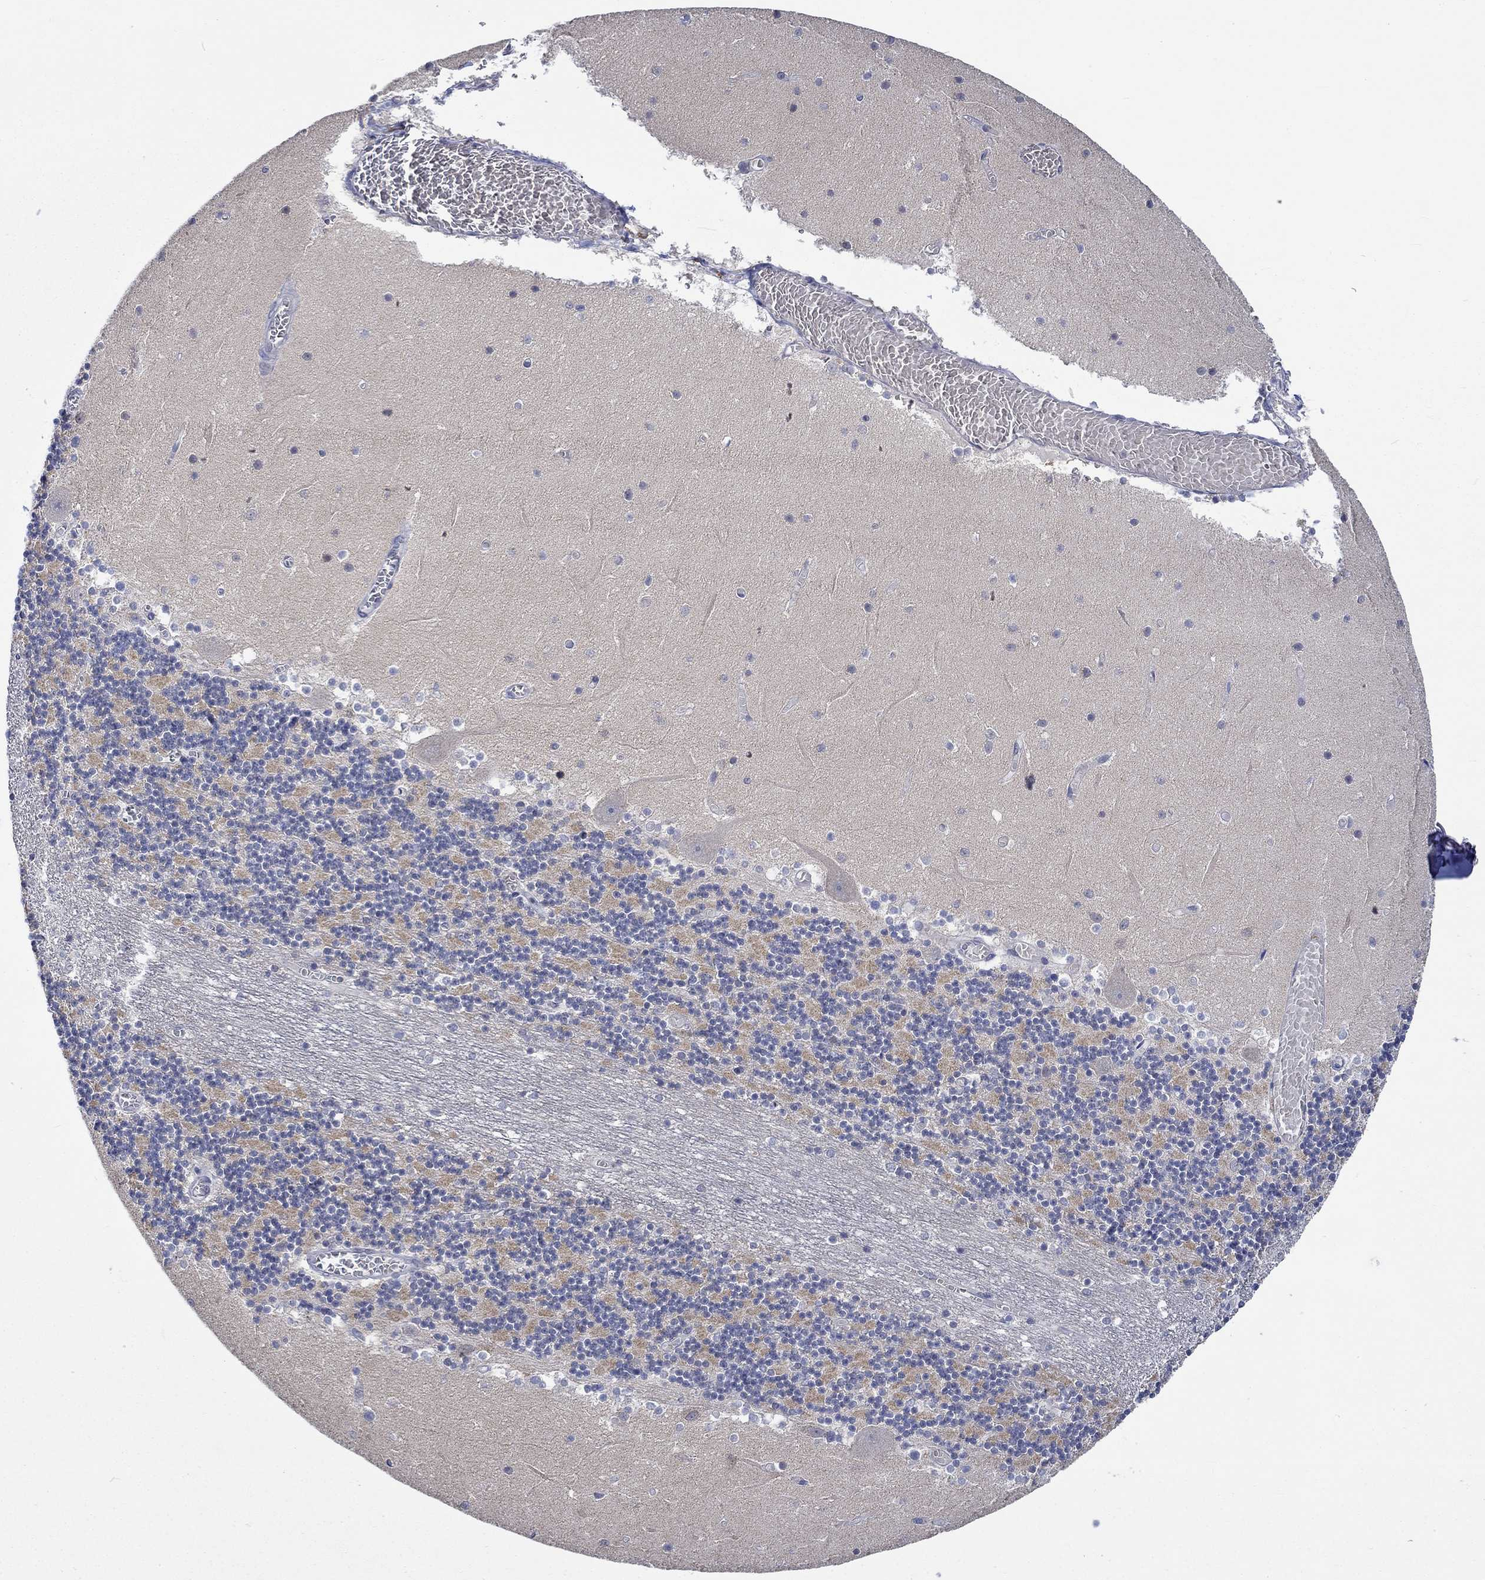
{"staining": {"intensity": "negative", "quantity": "none", "location": "none"}, "tissue": "cerebellum", "cell_type": "Cells in granular layer", "image_type": "normal", "snomed": [{"axis": "morphology", "description": "Normal tissue, NOS"}, {"axis": "topography", "description": "Cerebellum"}], "caption": "This is an IHC photomicrograph of benign human cerebellum. There is no expression in cells in granular layer.", "gene": "WASF1", "patient": {"sex": "female", "age": 28}}